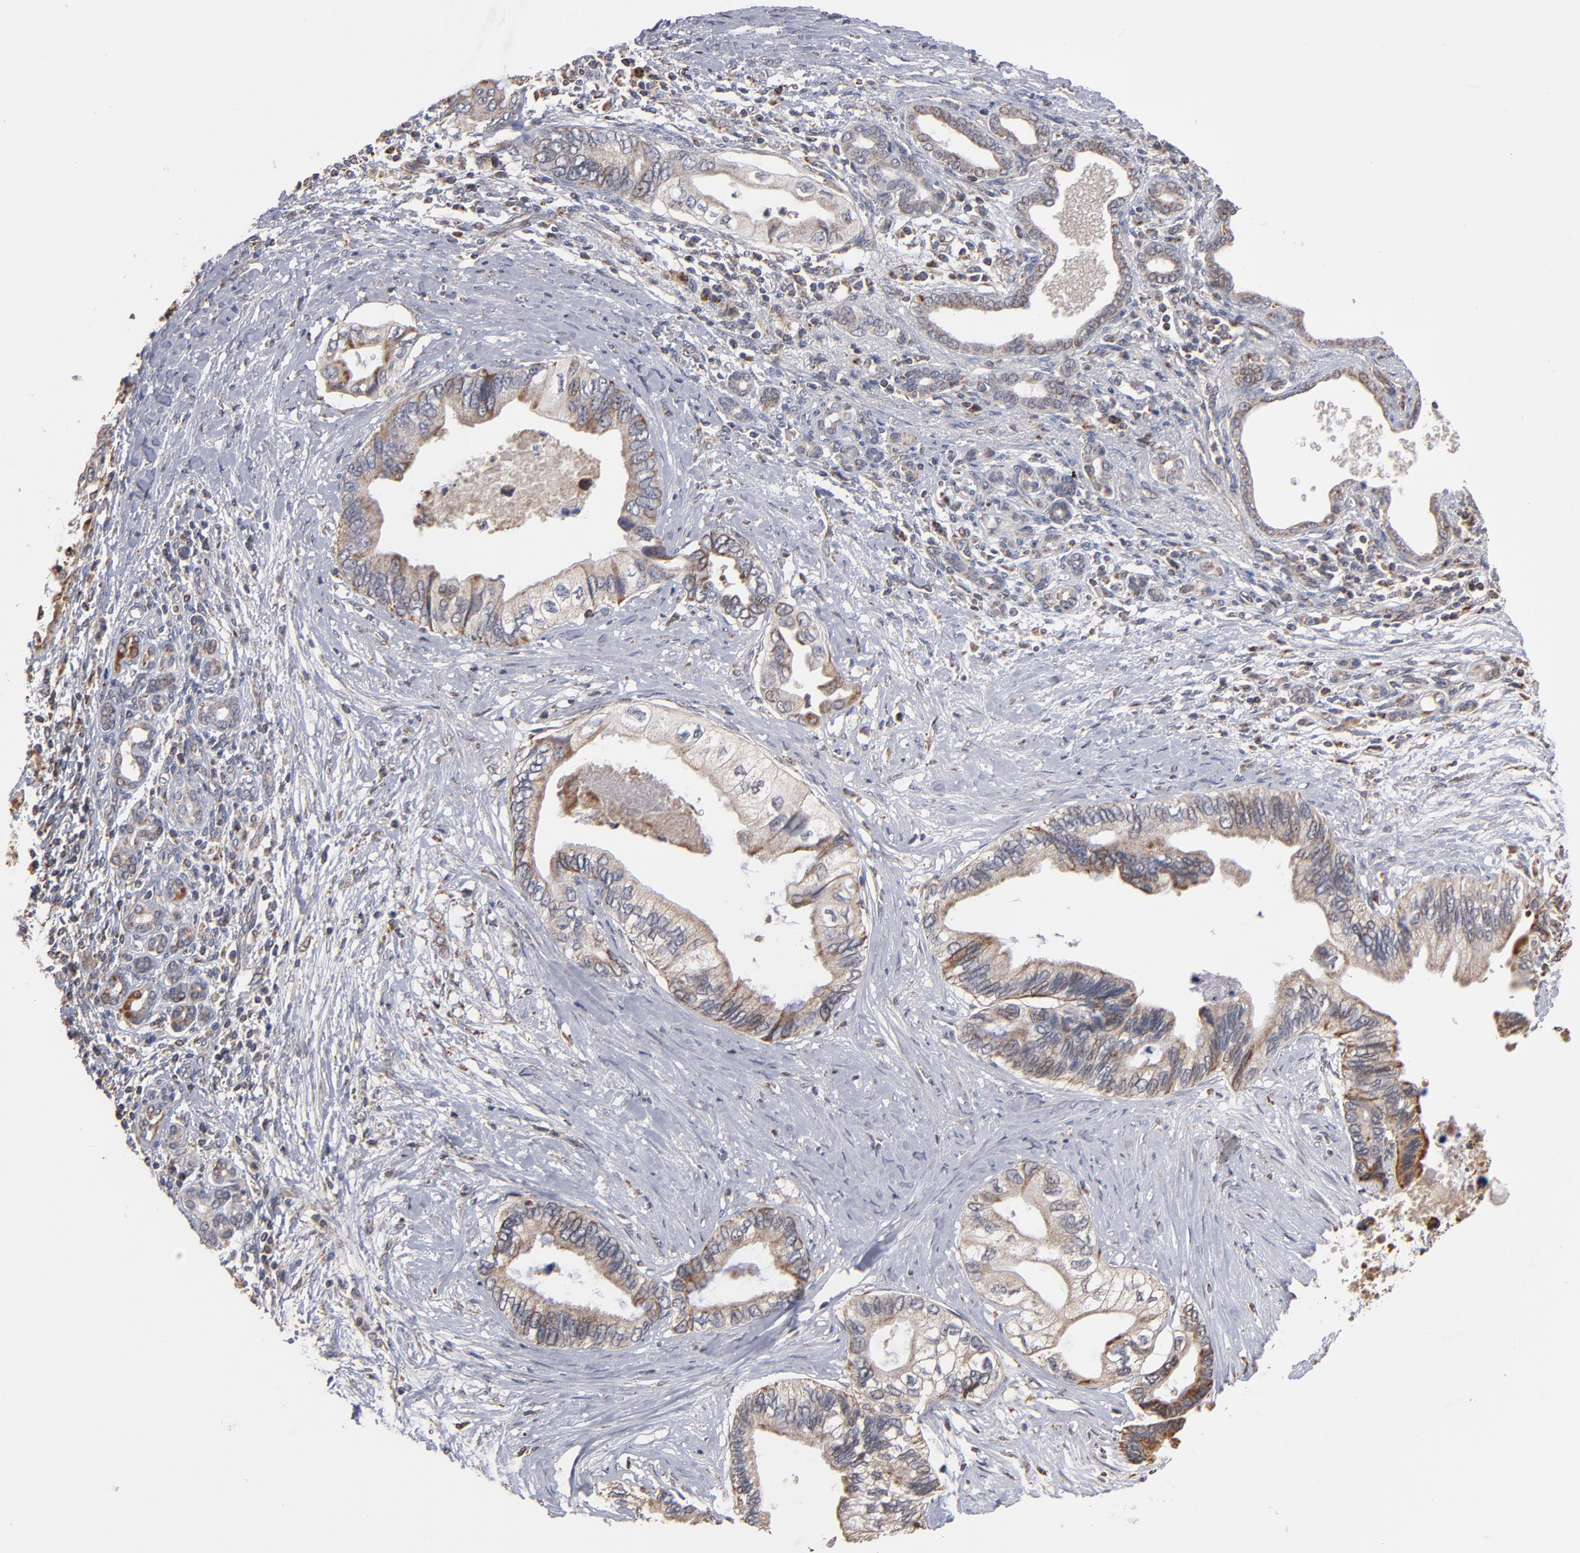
{"staining": {"intensity": "weak", "quantity": ">75%", "location": "cytoplasmic/membranous"}, "tissue": "pancreatic cancer", "cell_type": "Tumor cells", "image_type": "cancer", "snomed": [{"axis": "morphology", "description": "Adenocarcinoma, NOS"}, {"axis": "topography", "description": "Pancreas"}], "caption": "Weak cytoplasmic/membranous staining is appreciated in about >75% of tumor cells in pancreatic adenocarcinoma.", "gene": "MIPOL1", "patient": {"sex": "female", "age": 66}}